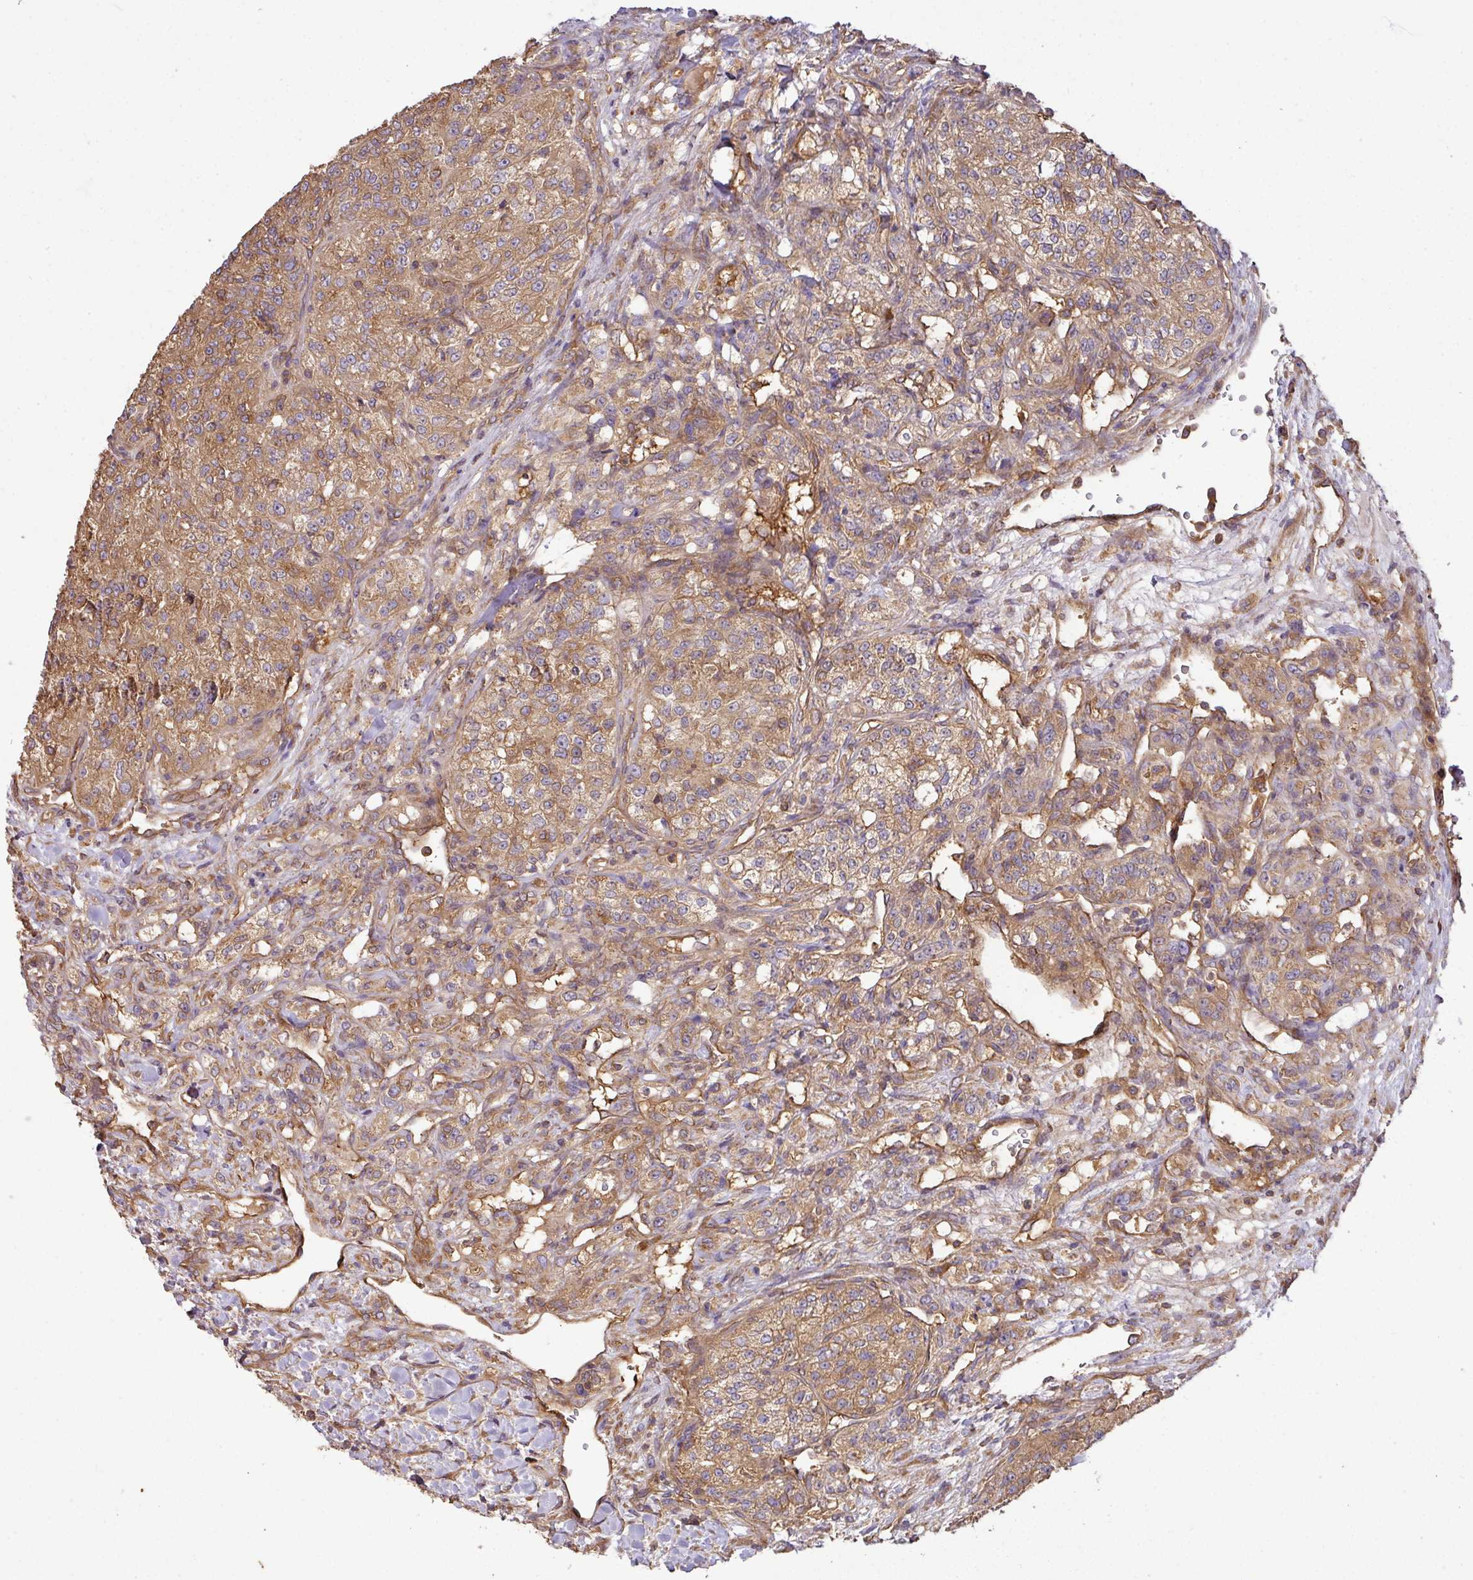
{"staining": {"intensity": "moderate", "quantity": ">75%", "location": "cytoplasmic/membranous"}, "tissue": "renal cancer", "cell_type": "Tumor cells", "image_type": "cancer", "snomed": [{"axis": "morphology", "description": "Adenocarcinoma, NOS"}, {"axis": "topography", "description": "Kidney"}], "caption": "Protein staining reveals moderate cytoplasmic/membranous staining in approximately >75% of tumor cells in adenocarcinoma (renal). Immunohistochemistry (ihc) stains the protein of interest in brown and the nuclei are stained blue.", "gene": "GSPT1", "patient": {"sex": "female", "age": 63}}